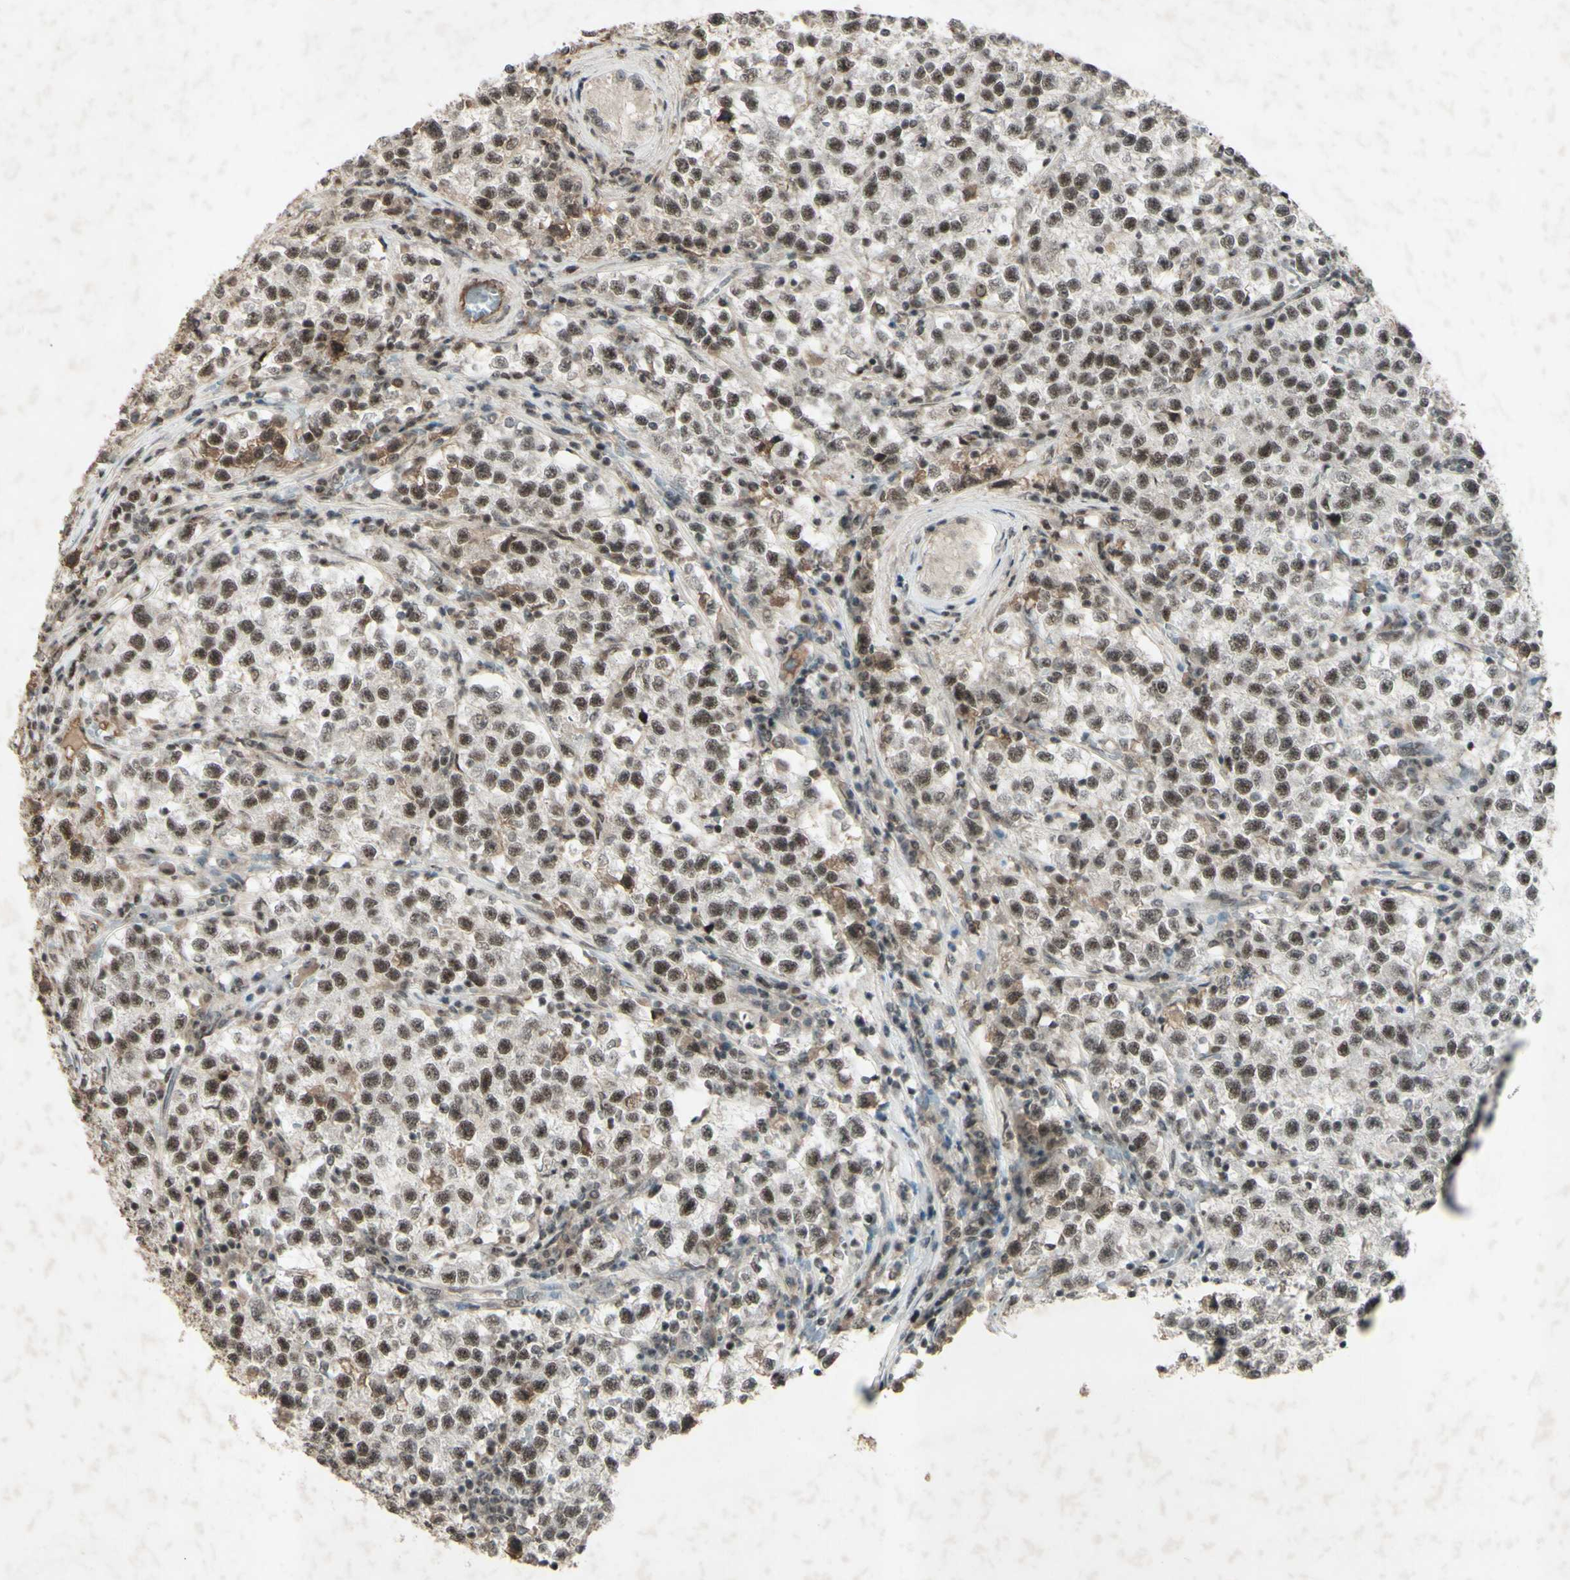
{"staining": {"intensity": "moderate", "quantity": ">75%", "location": "nuclear"}, "tissue": "testis cancer", "cell_type": "Tumor cells", "image_type": "cancer", "snomed": [{"axis": "morphology", "description": "Seminoma, NOS"}, {"axis": "topography", "description": "Testis"}], "caption": "High-magnification brightfield microscopy of testis seminoma stained with DAB (brown) and counterstained with hematoxylin (blue). tumor cells exhibit moderate nuclear expression is seen in about>75% of cells. Immunohistochemistry stains the protein in brown and the nuclei are stained blue.", "gene": "SNW1", "patient": {"sex": "male", "age": 22}}